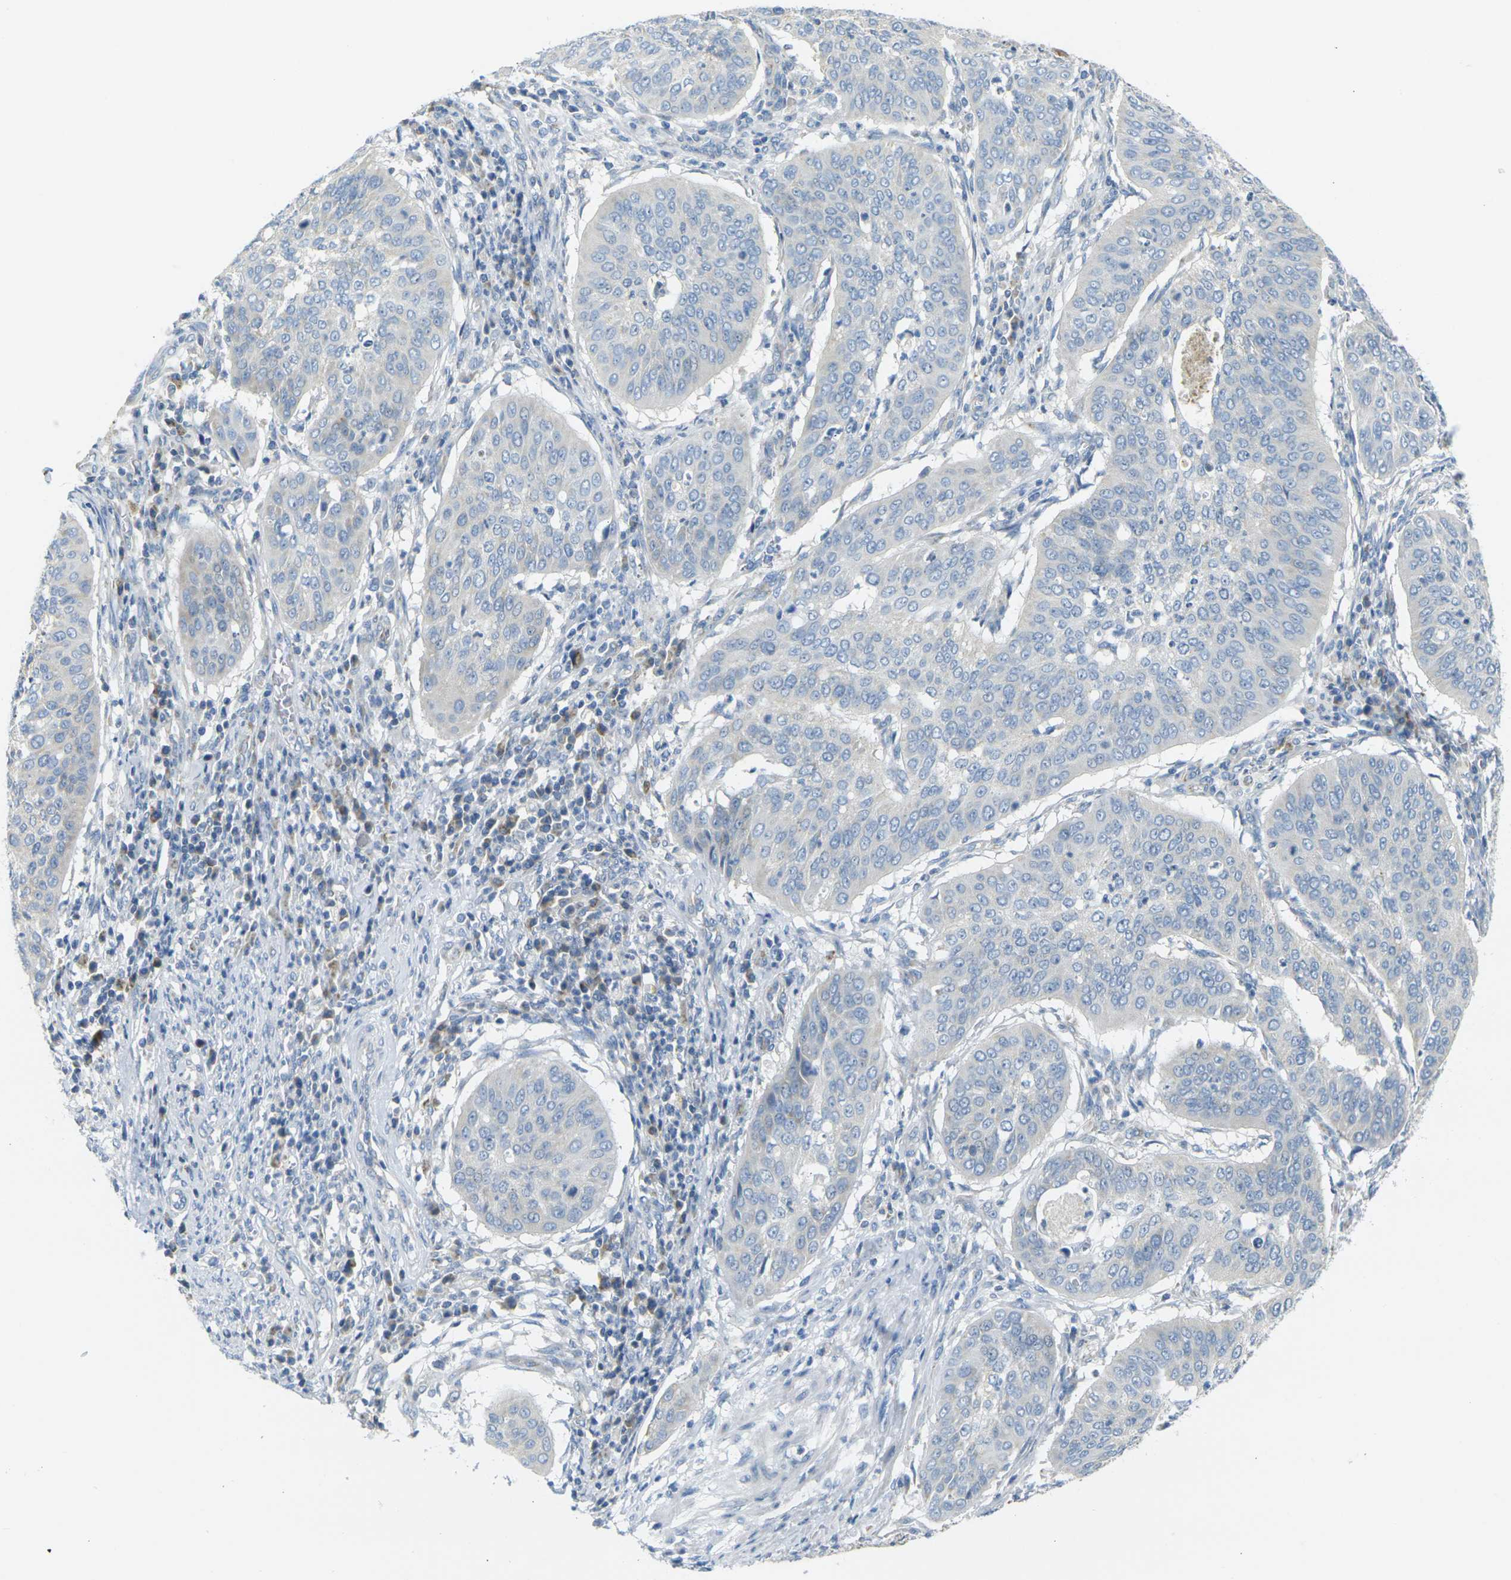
{"staining": {"intensity": "negative", "quantity": "none", "location": "none"}, "tissue": "cervical cancer", "cell_type": "Tumor cells", "image_type": "cancer", "snomed": [{"axis": "morphology", "description": "Normal tissue, NOS"}, {"axis": "morphology", "description": "Squamous cell carcinoma, NOS"}, {"axis": "topography", "description": "Cervix"}], "caption": "Tumor cells are negative for brown protein staining in squamous cell carcinoma (cervical).", "gene": "PARD6B", "patient": {"sex": "female", "age": 39}}